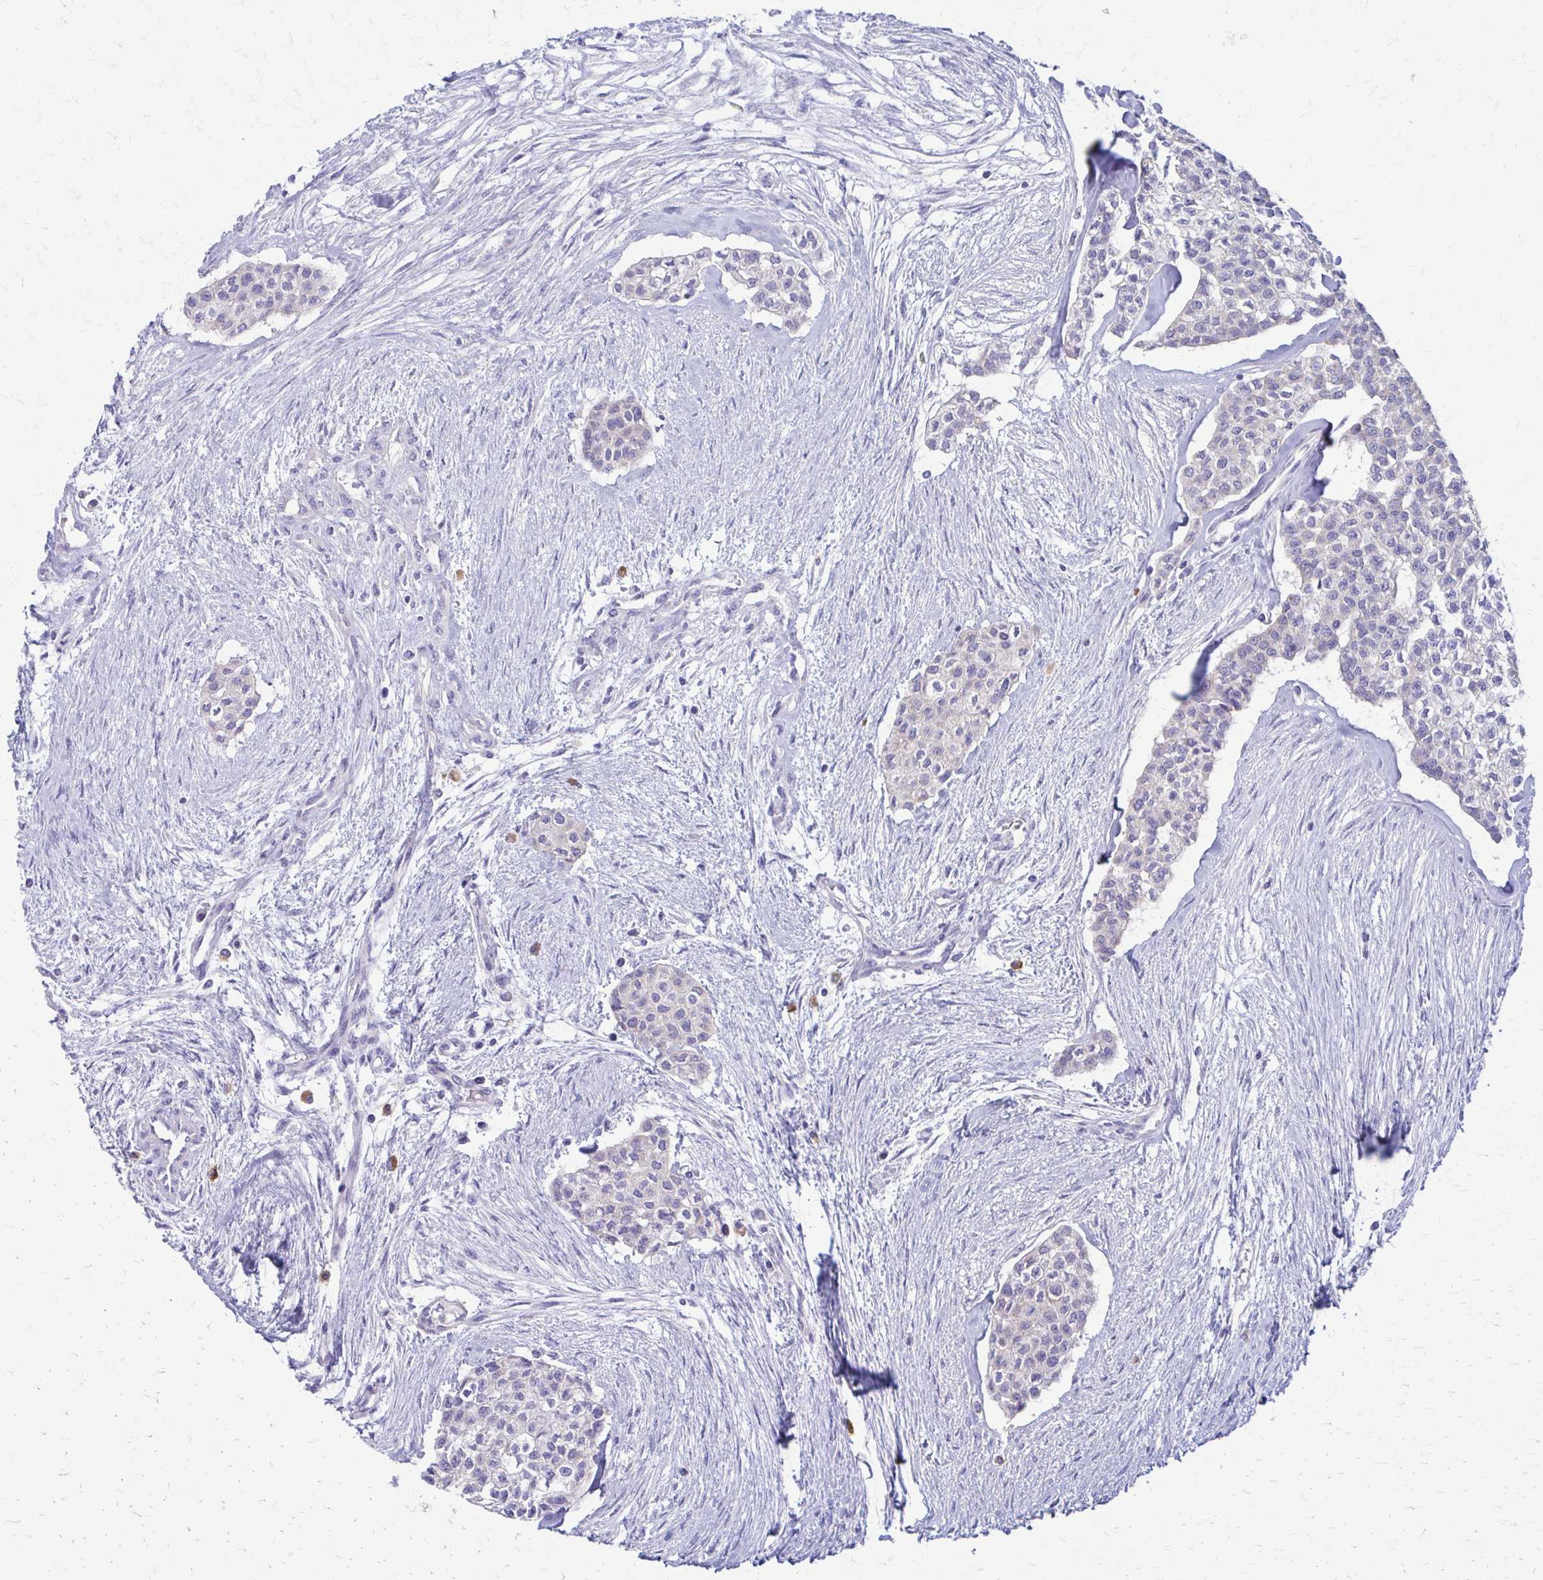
{"staining": {"intensity": "negative", "quantity": "none", "location": "none"}, "tissue": "head and neck cancer", "cell_type": "Tumor cells", "image_type": "cancer", "snomed": [{"axis": "morphology", "description": "Adenocarcinoma, NOS"}, {"axis": "topography", "description": "Head-Neck"}], "caption": "A photomicrograph of adenocarcinoma (head and neck) stained for a protein shows no brown staining in tumor cells.", "gene": "SAMD13", "patient": {"sex": "male", "age": 81}}